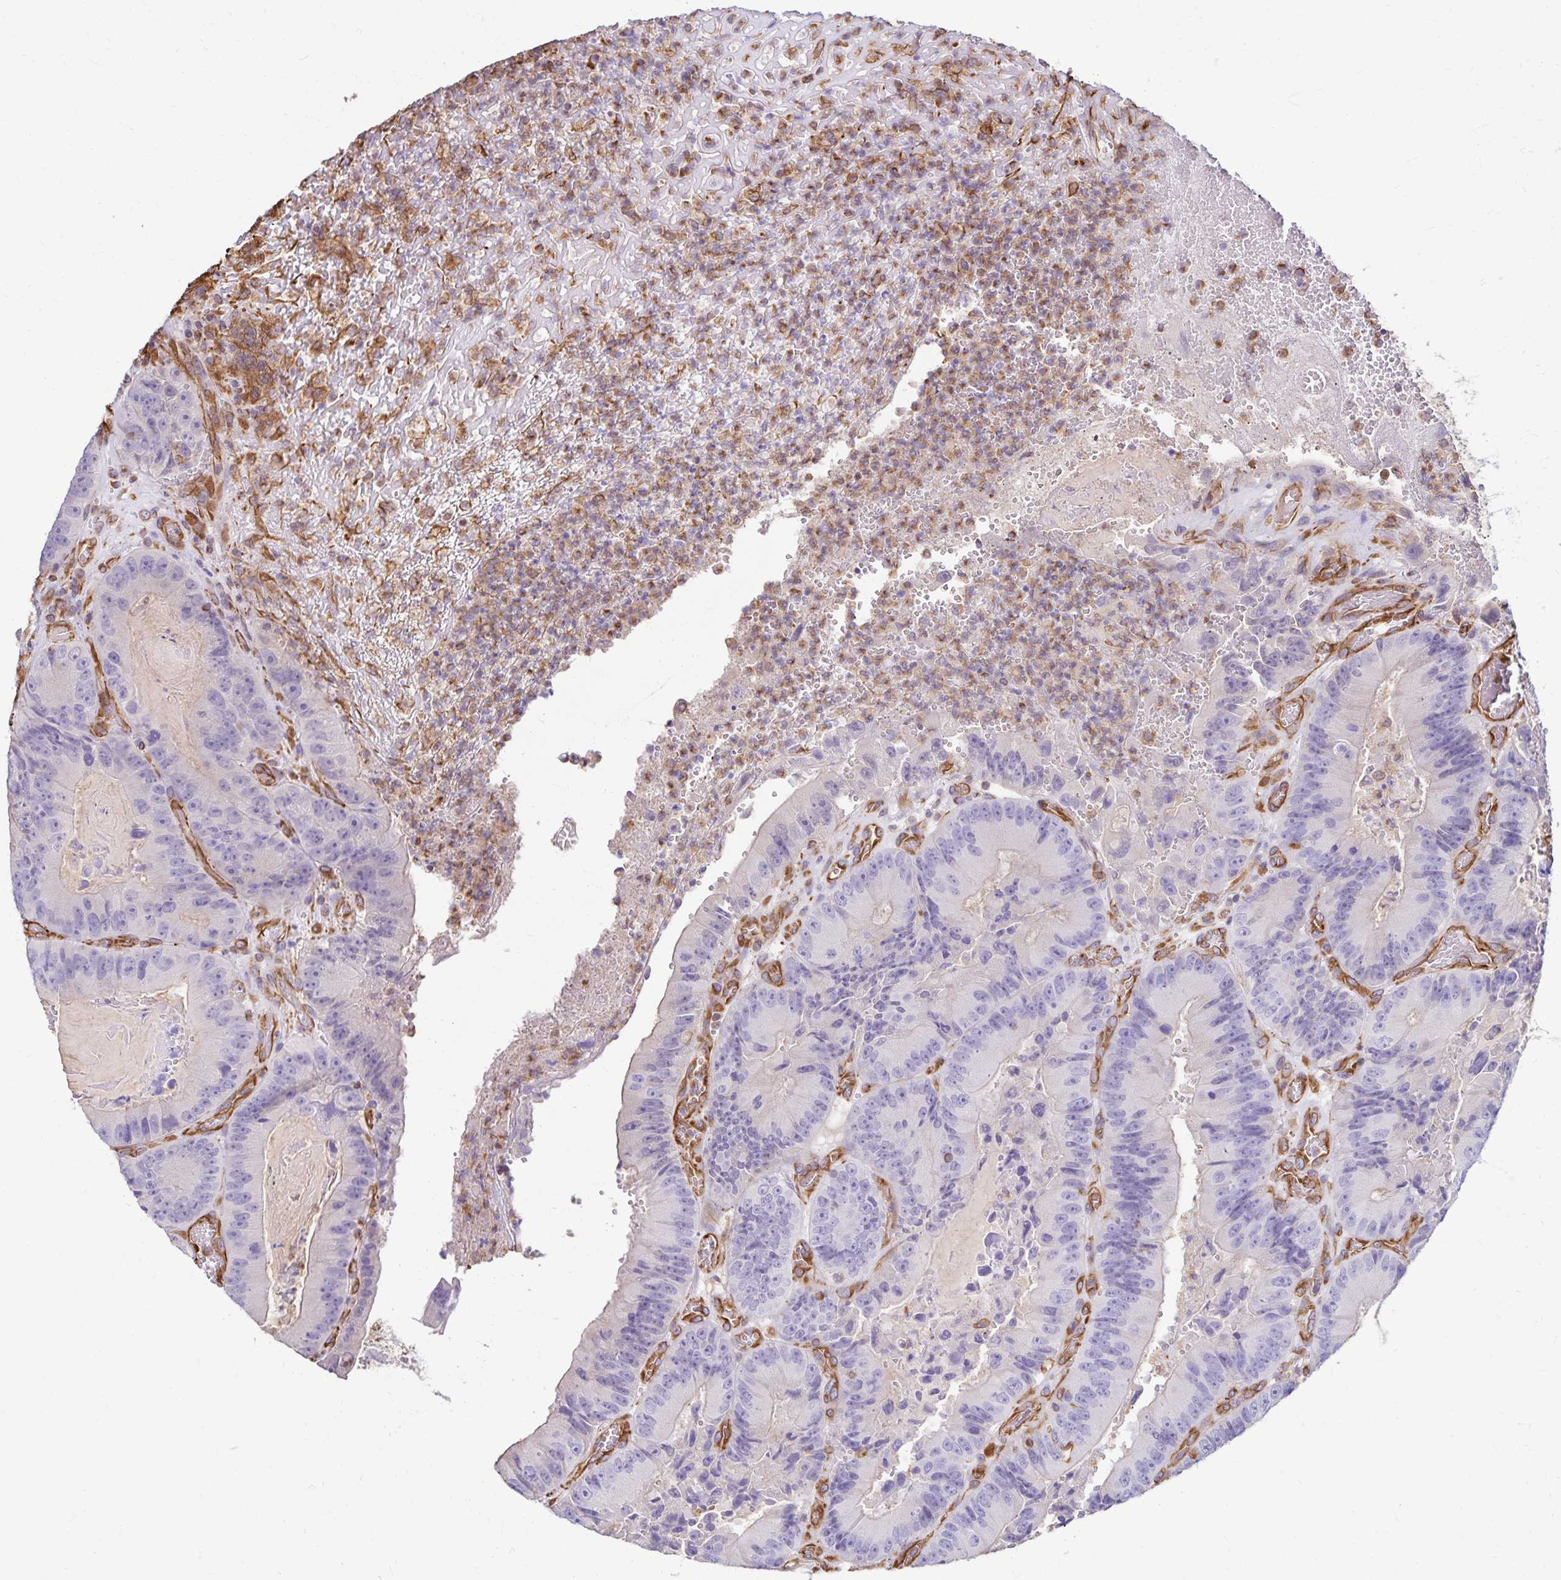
{"staining": {"intensity": "negative", "quantity": "none", "location": "none"}, "tissue": "colorectal cancer", "cell_type": "Tumor cells", "image_type": "cancer", "snomed": [{"axis": "morphology", "description": "Adenocarcinoma, NOS"}, {"axis": "topography", "description": "Colon"}], "caption": "IHC of colorectal cancer (adenocarcinoma) reveals no staining in tumor cells.", "gene": "TRPV6", "patient": {"sex": "female", "age": 86}}